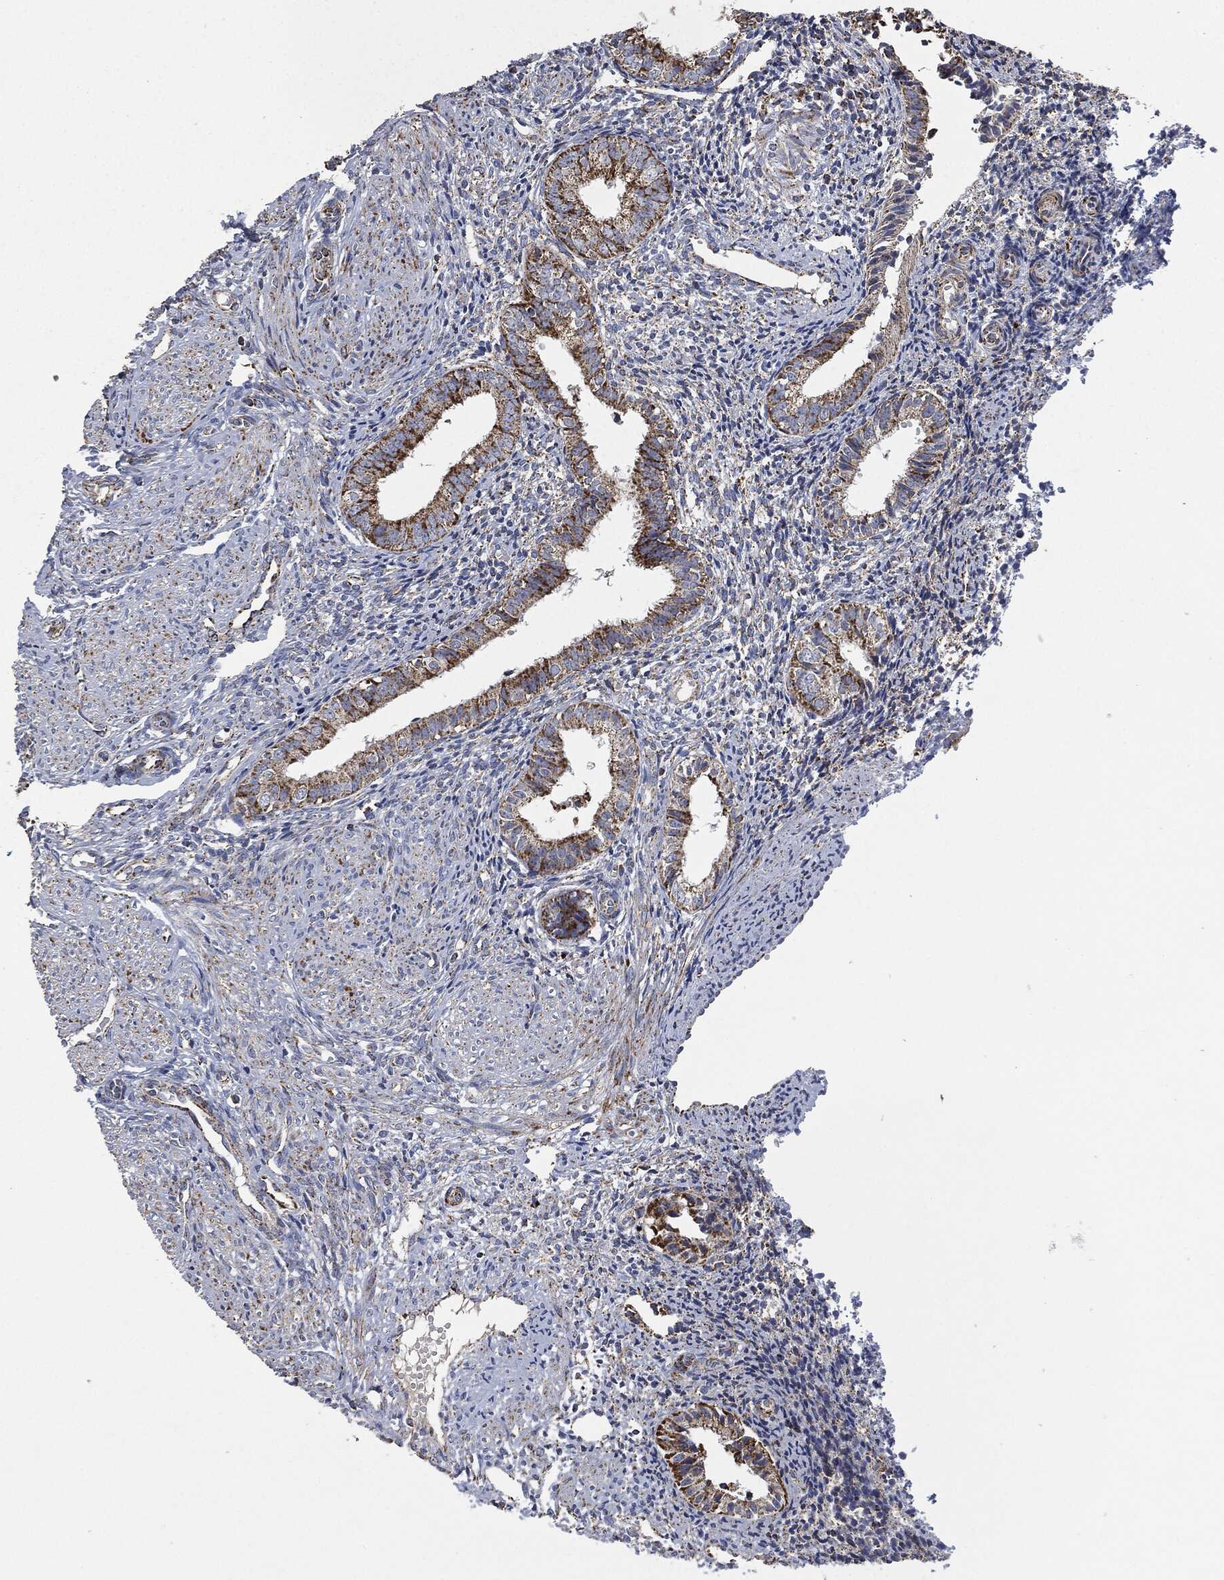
{"staining": {"intensity": "moderate", "quantity": ">75%", "location": "cytoplasmic/membranous"}, "tissue": "endometrium", "cell_type": "Cells in endometrial stroma", "image_type": "normal", "snomed": [{"axis": "morphology", "description": "Normal tissue, NOS"}, {"axis": "topography", "description": "Endometrium"}], "caption": "Moderate cytoplasmic/membranous positivity is present in about >75% of cells in endometrial stroma in unremarkable endometrium. (Brightfield microscopy of DAB IHC at high magnification).", "gene": "RYK", "patient": {"sex": "female", "age": 47}}